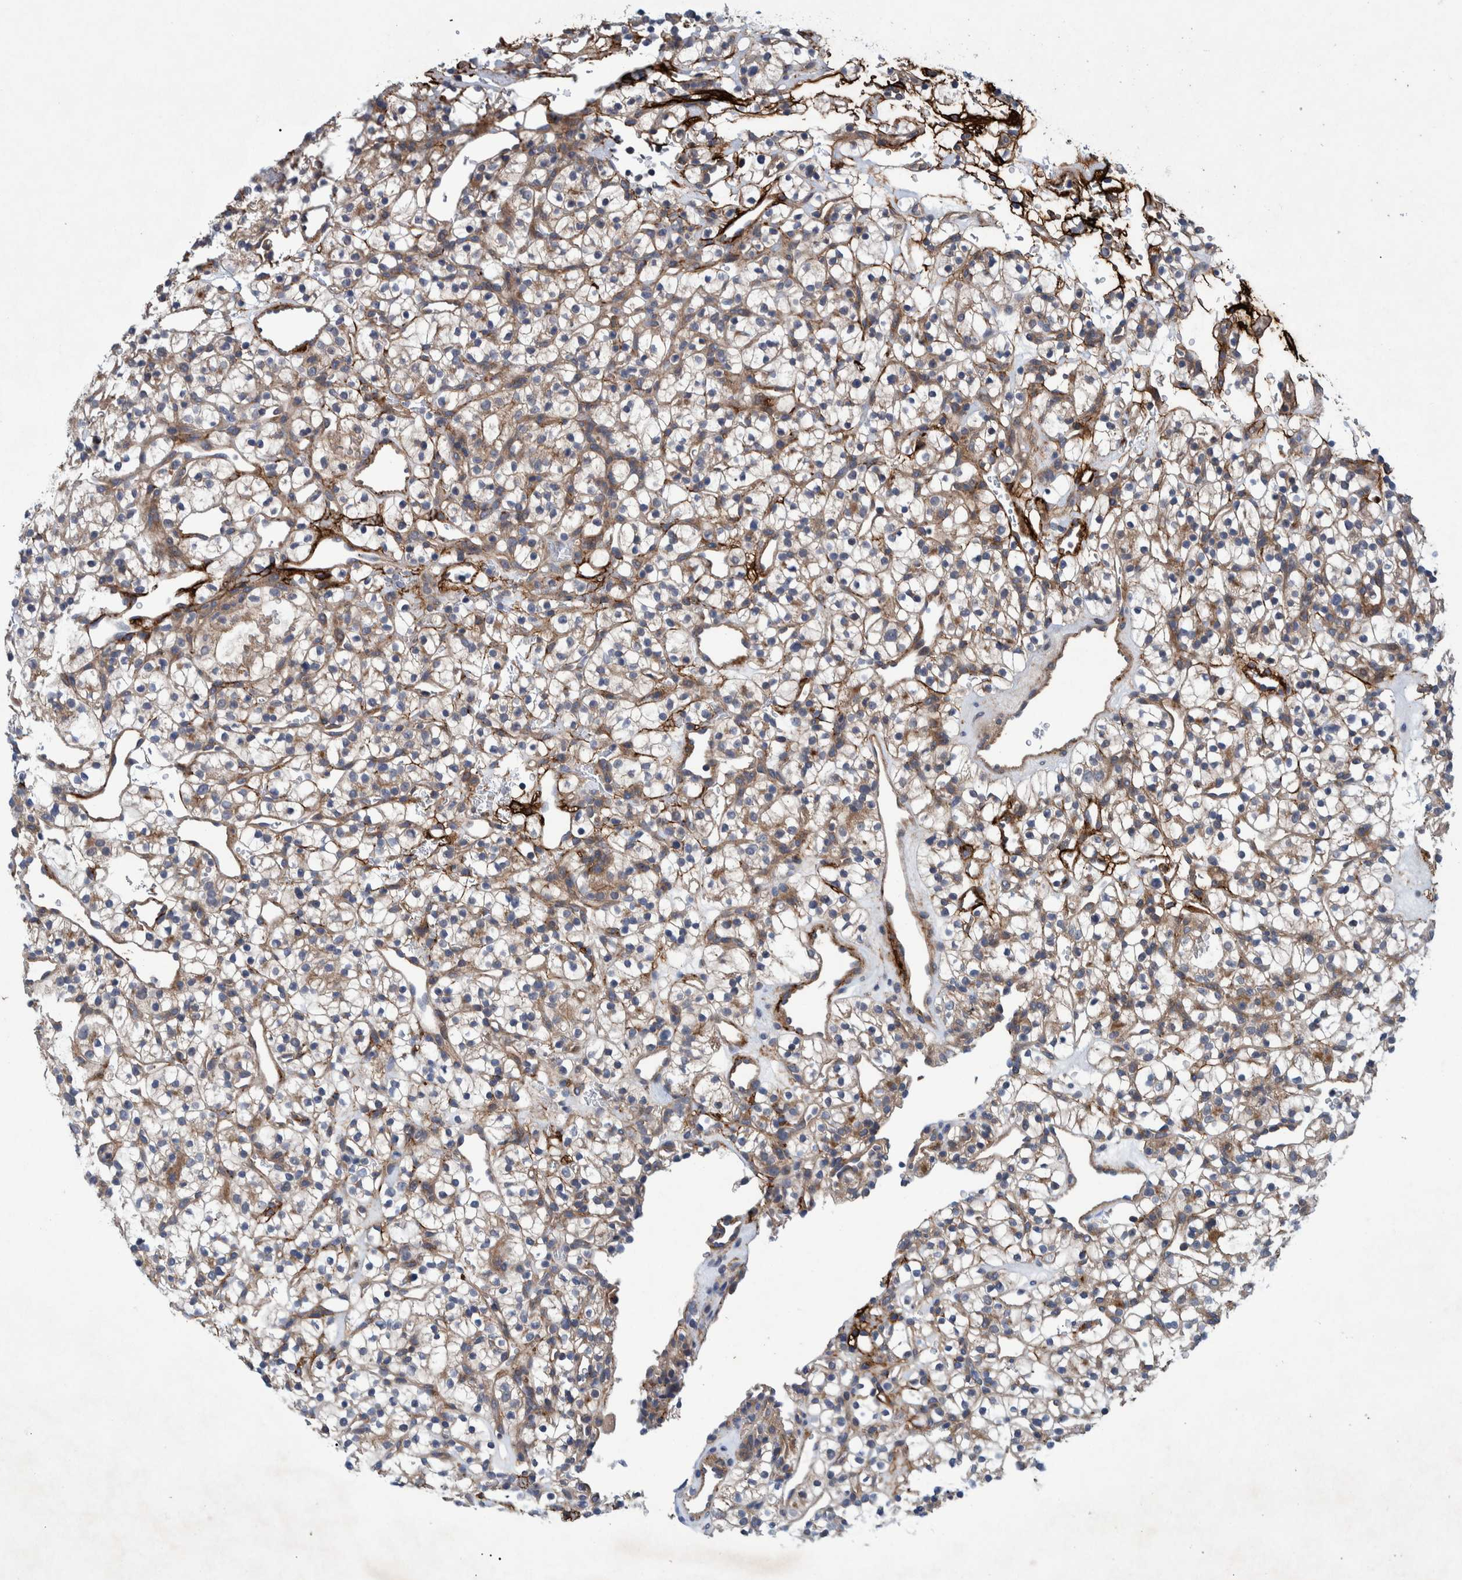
{"staining": {"intensity": "negative", "quantity": "none", "location": "none"}, "tissue": "renal cancer", "cell_type": "Tumor cells", "image_type": "cancer", "snomed": [{"axis": "morphology", "description": "Adenocarcinoma, NOS"}, {"axis": "topography", "description": "Kidney"}], "caption": "A micrograph of human renal cancer is negative for staining in tumor cells.", "gene": "ITIH3", "patient": {"sex": "female", "age": 57}}